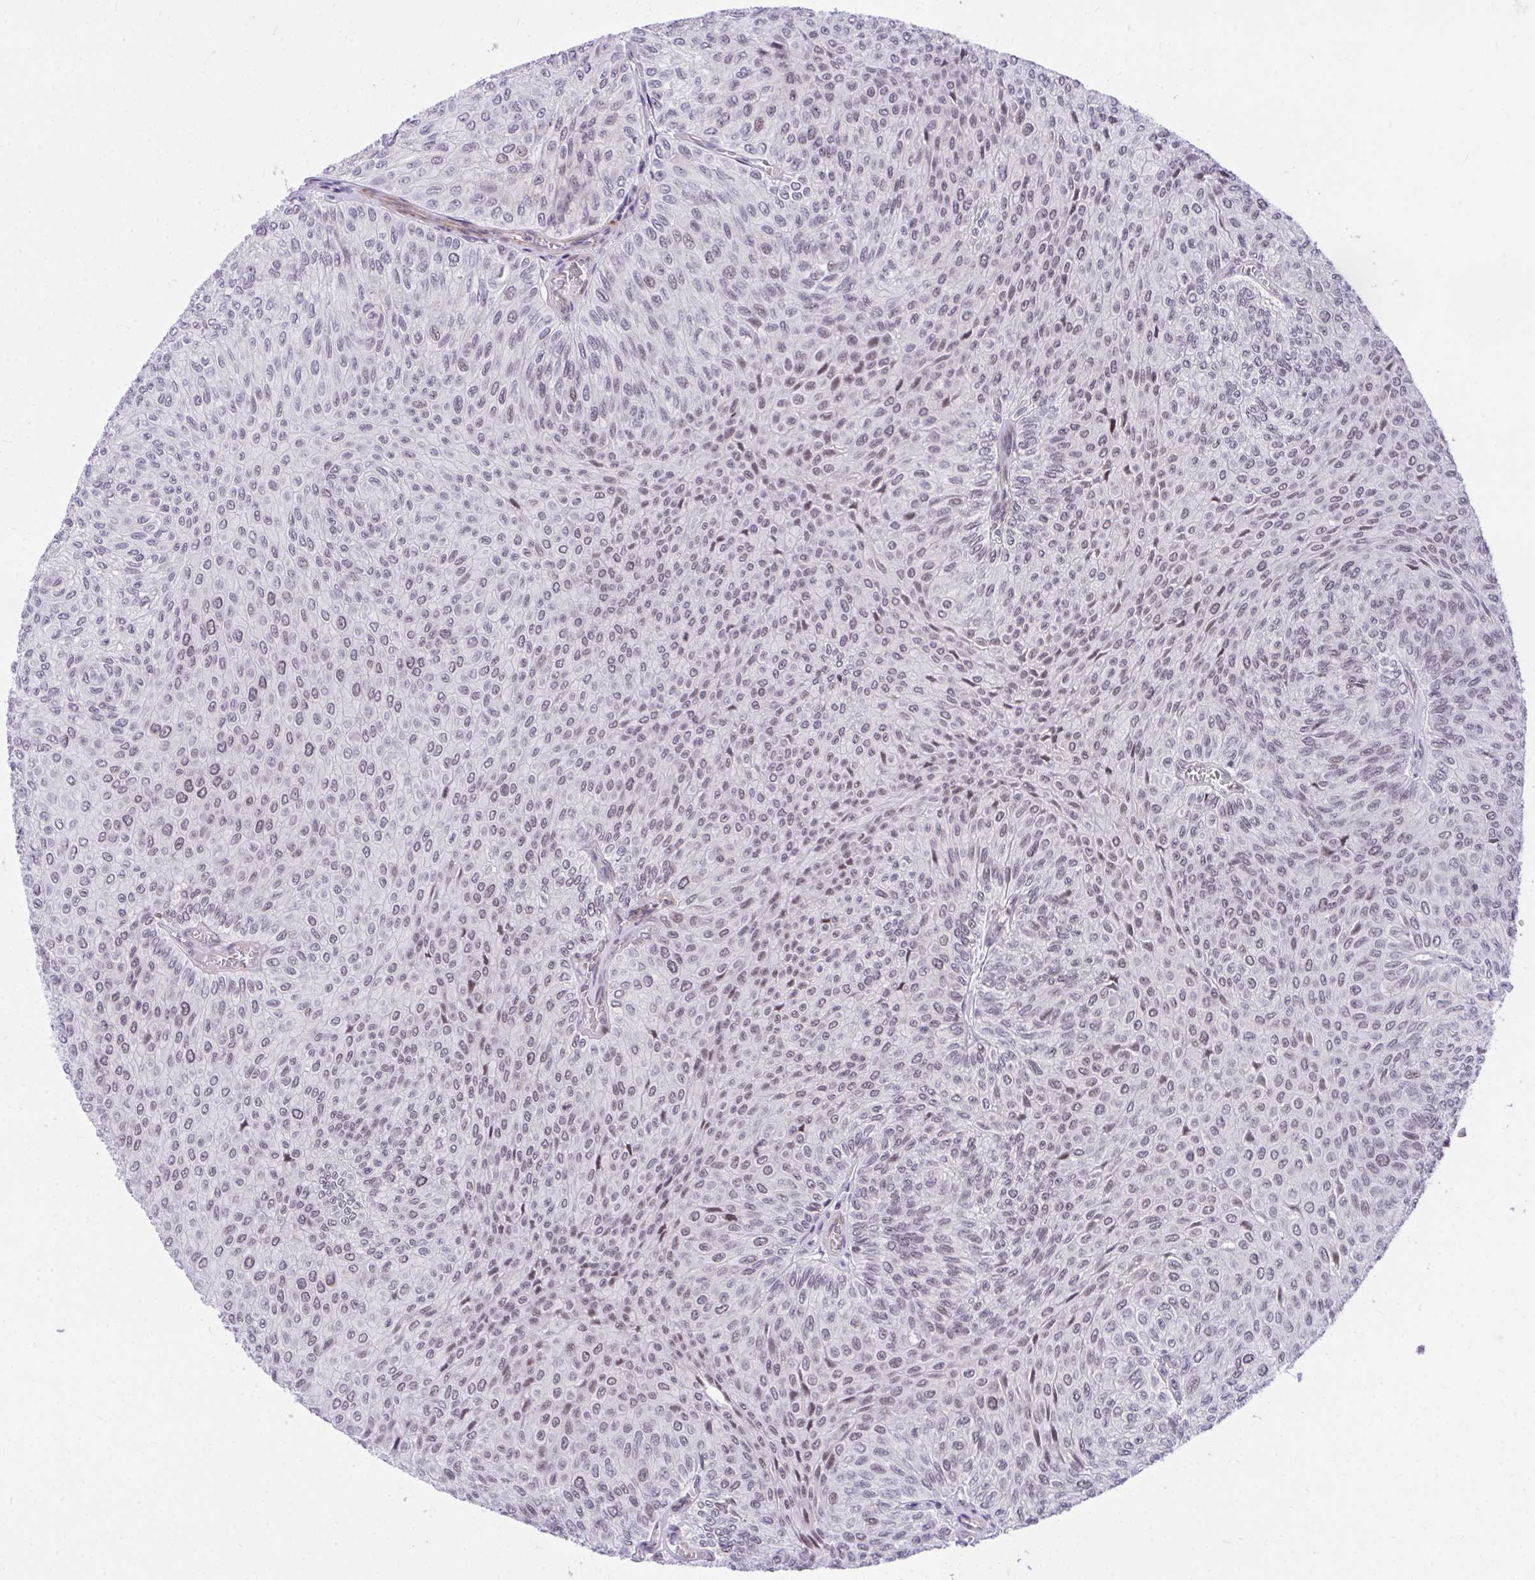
{"staining": {"intensity": "weak", "quantity": "<25%", "location": "nuclear"}, "tissue": "urothelial cancer", "cell_type": "Tumor cells", "image_type": "cancer", "snomed": [{"axis": "morphology", "description": "Urothelial carcinoma, NOS"}, {"axis": "topography", "description": "Urinary bladder"}], "caption": "Photomicrograph shows no protein positivity in tumor cells of urothelial cancer tissue.", "gene": "KCNN4", "patient": {"sex": "male", "age": 59}}